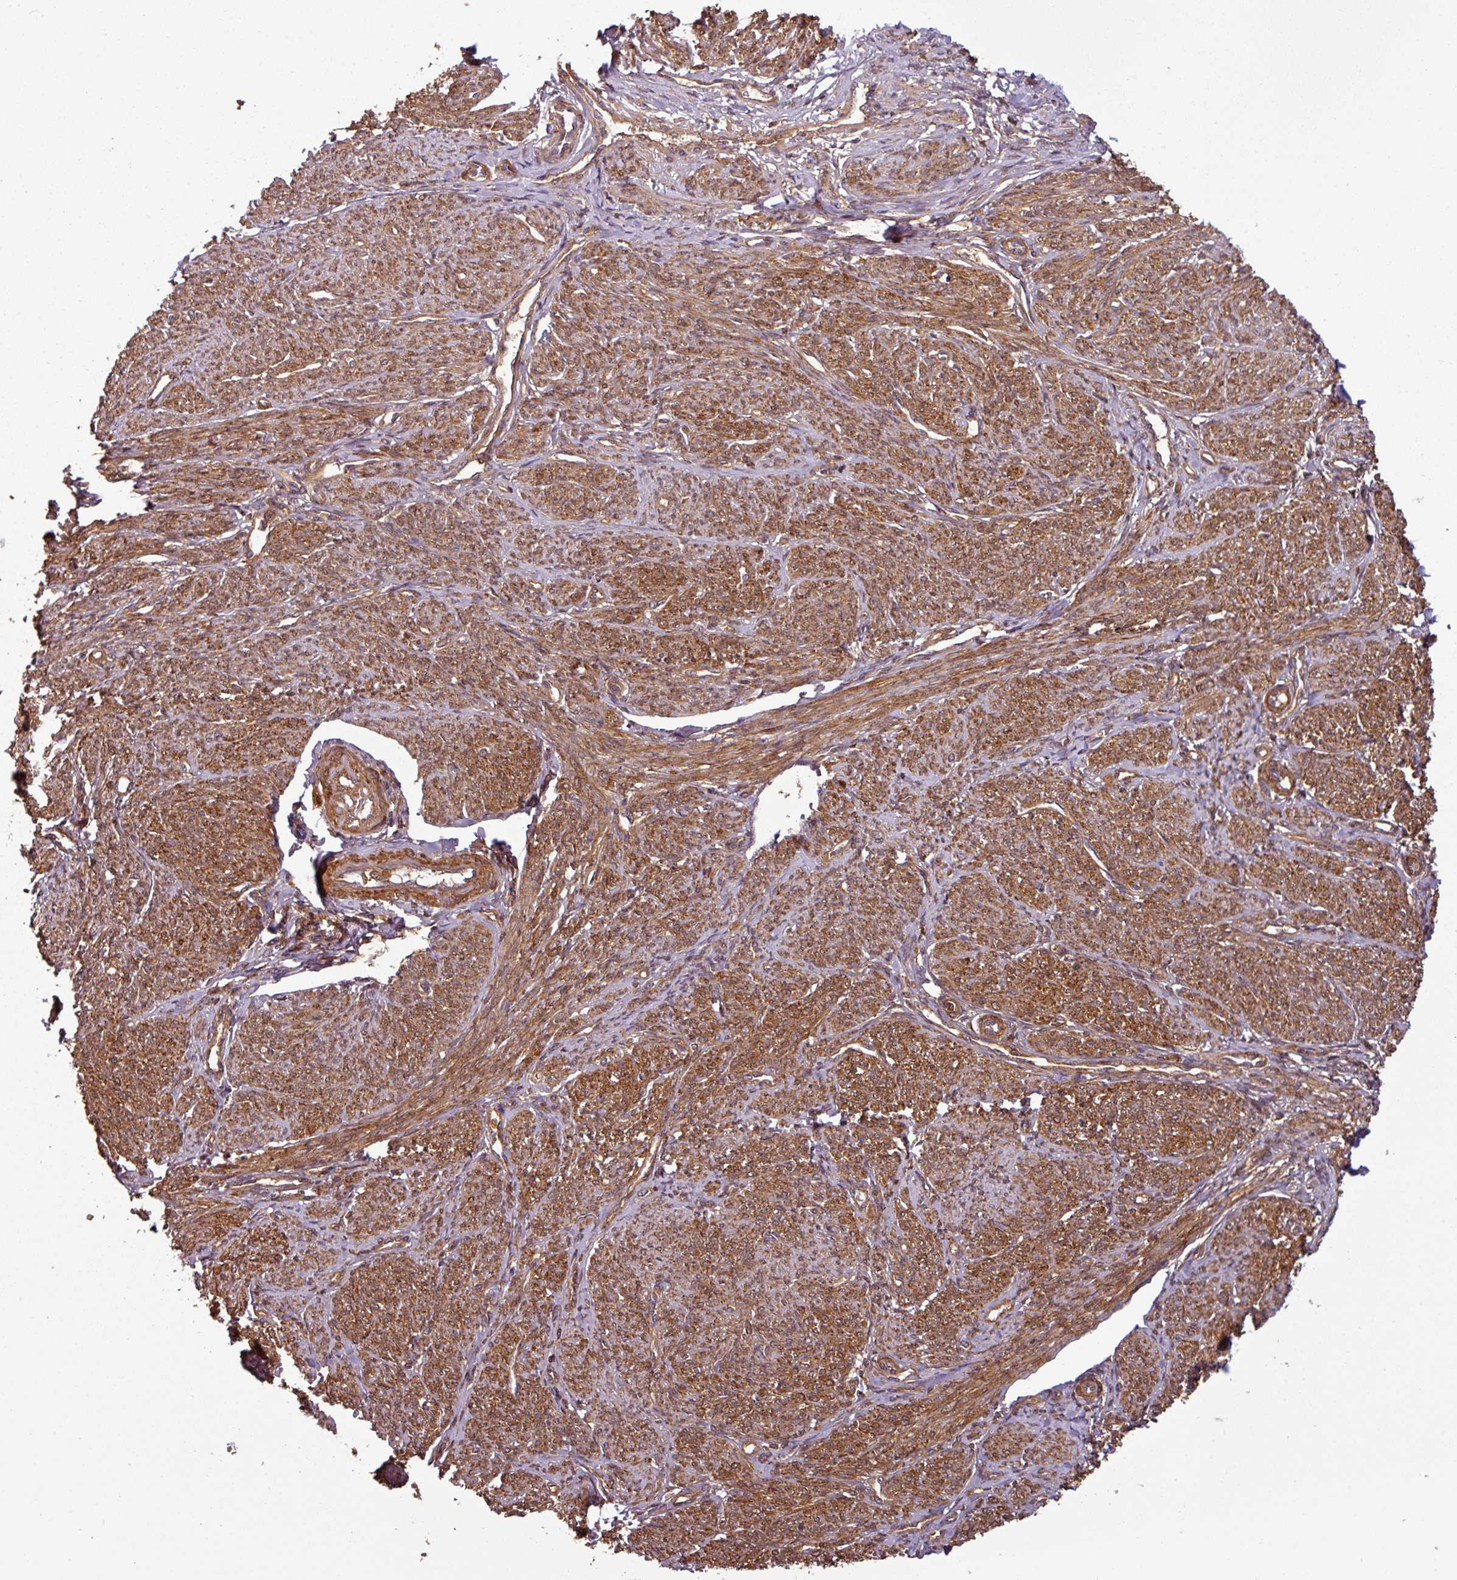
{"staining": {"intensity": "moderate", "quantity": ">75%", "location": "cytoplasmic/membranous"}, "tissue": "smooth muscle", "cell_type": "Smooth muscle cells", "image_type": "normal", "snomed": [{"axis": "morphology", "description": "Normal tissue, NOS"}, {"axis": "topography", "description": "Smooth muscle"}], "caption": "Smooth muscle stained with IHC exhibits moderate cytoplasmic/membranous positivity in about >75% of smooth muscle cells.", "gene": "SH3BGRL", "patient": {"sex": "female", "age": 65}}